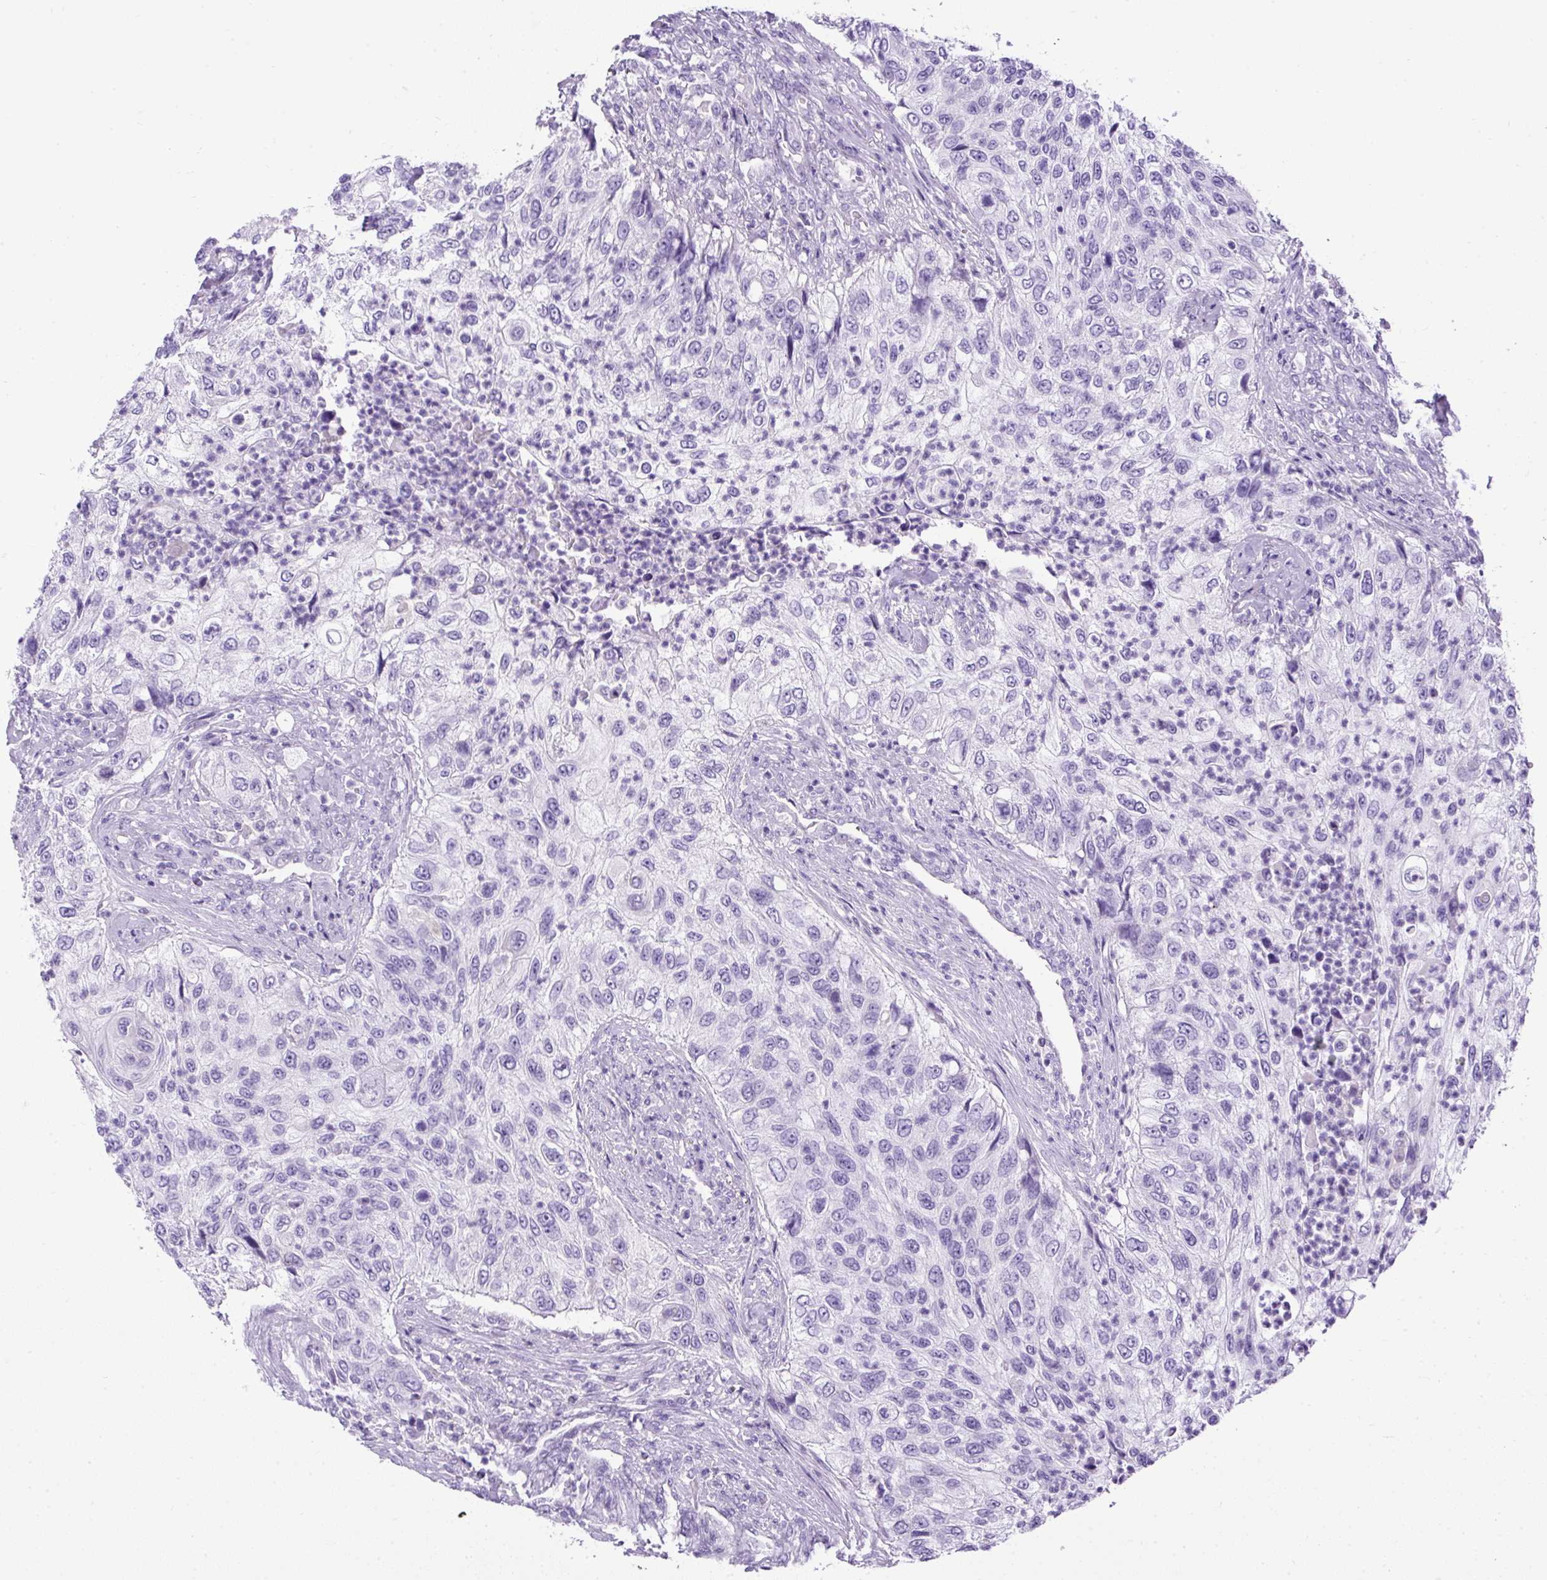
{"staining": {"intensity": "negative", "quantity": "none", "location": "none"}, "tissue": "urothelial cancer", "cell_type": "Tumor cells", "image_type": "cancer", "snomed": [{"axis": "morphology", "description": "Urothelial carcinoma, High grade"}, {"axis": "topography", "description": "Urinary bladder"}], "caption": "This is a image of immunohistochemistry staining of urothelial cancer, which shows no positivity in tumor cells. The staining is performed using DAB brown chromogen with nuclei counter-stained in using hematoxylin.", "gene": "UPP1", "patient": {"sex": "female", "age": 60}}